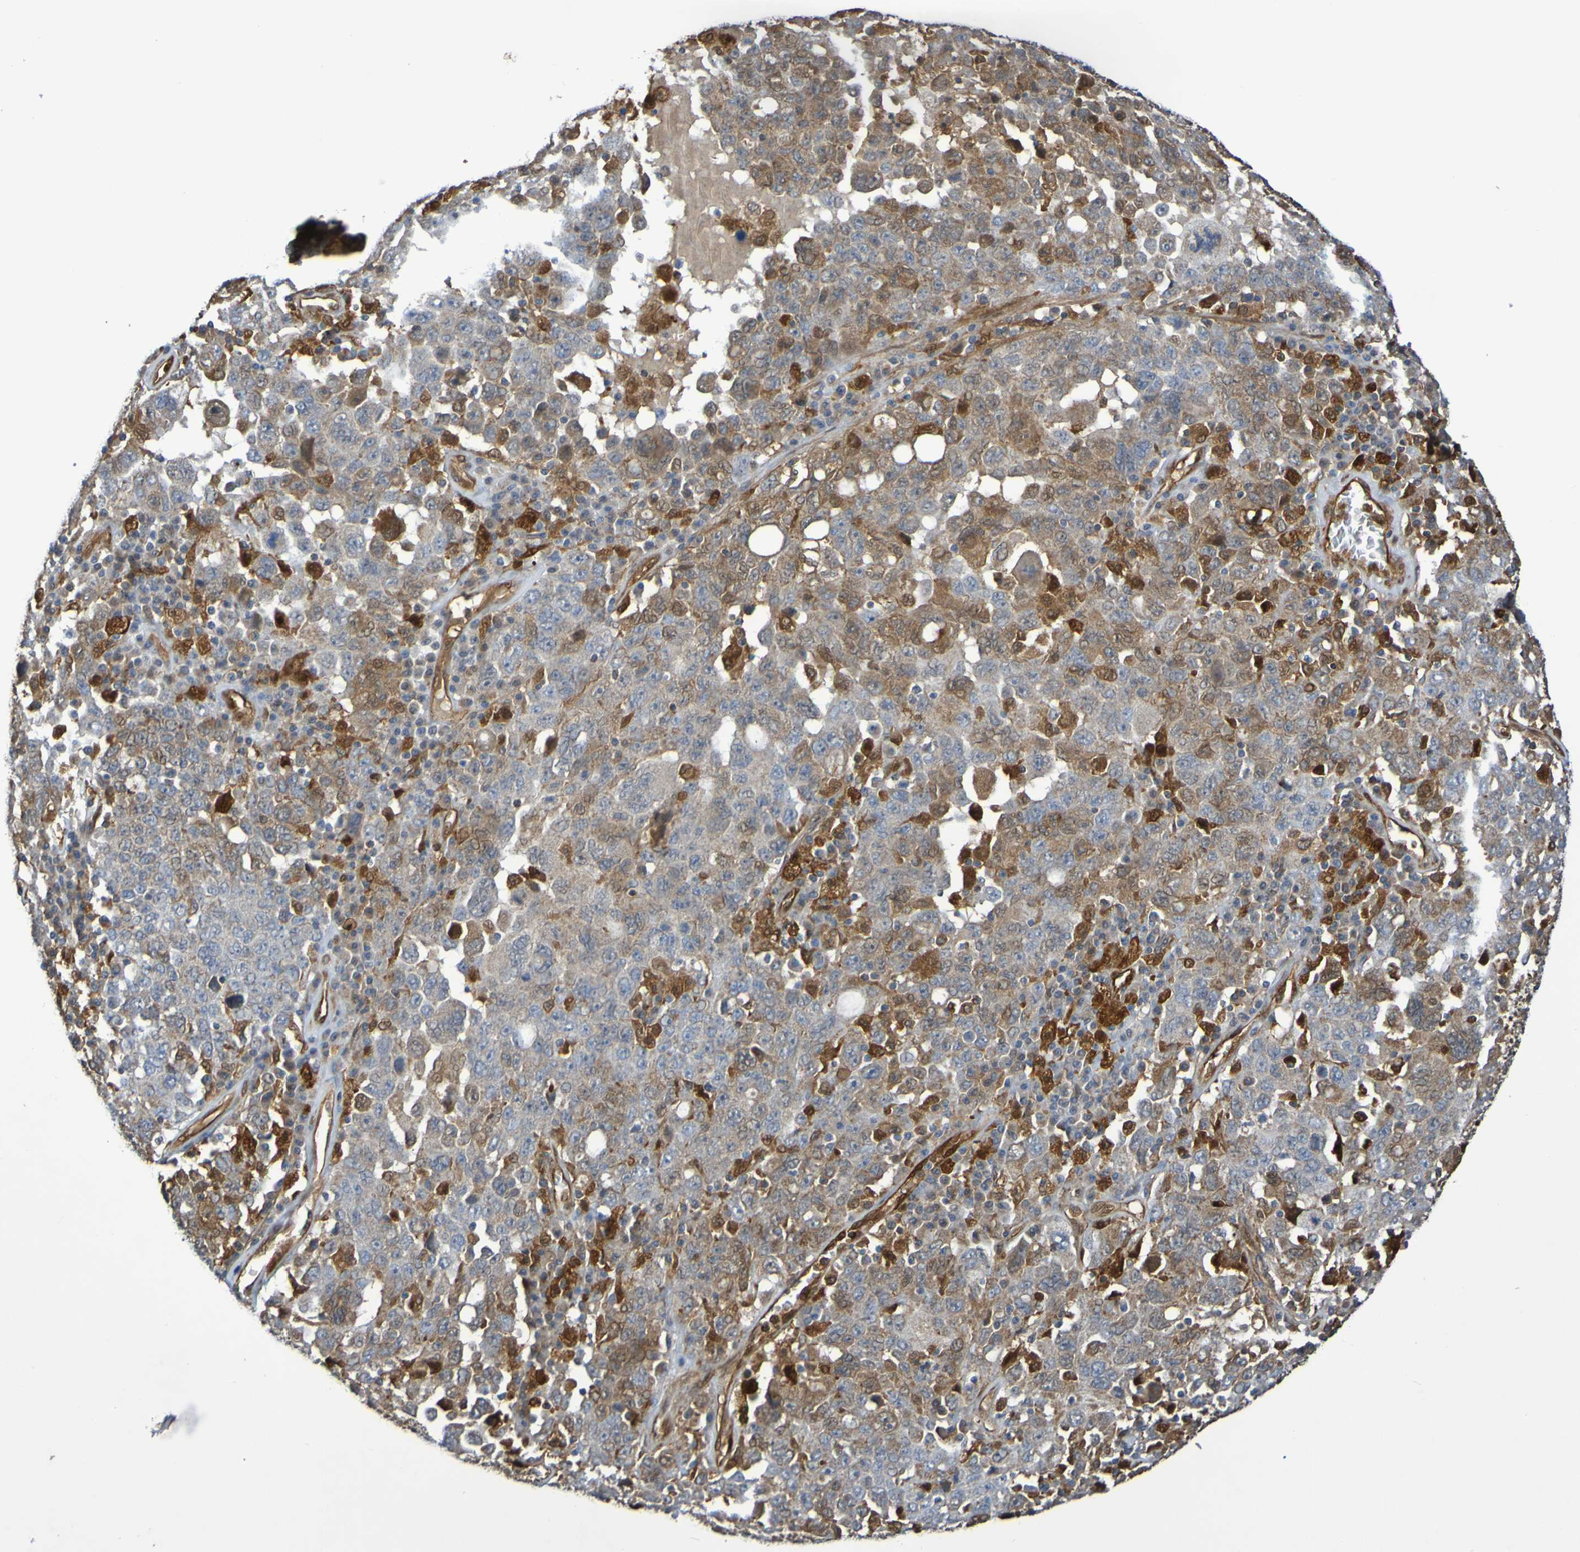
{"staining": {"intensity": "moderate", "quantity": "25%-75%", "location": "cytoplasmic/membranous"}, "tissue": "ovarian cancer", "cell_type": "Tumor cells", "image_type": "cancer", "snomed": [{"axis": "morphology", "description": "Carcinoma, endometroid"}, {"axis": "topography", "description": "Ovary"}], "caption": "DAB immunohistochemical staining of human ovarian cancer (endometroid carcinoma) exhibits moderate cytoplasmic/membranous protein expression in approximately 25%-75% of tumor cells. Using DAB (brown) and hematoxylin (blue) stains, captured at high magnification using brightfield microscopy.", "gene": "SERPINB6", "patient": {"sex": "female", "age": 62}}